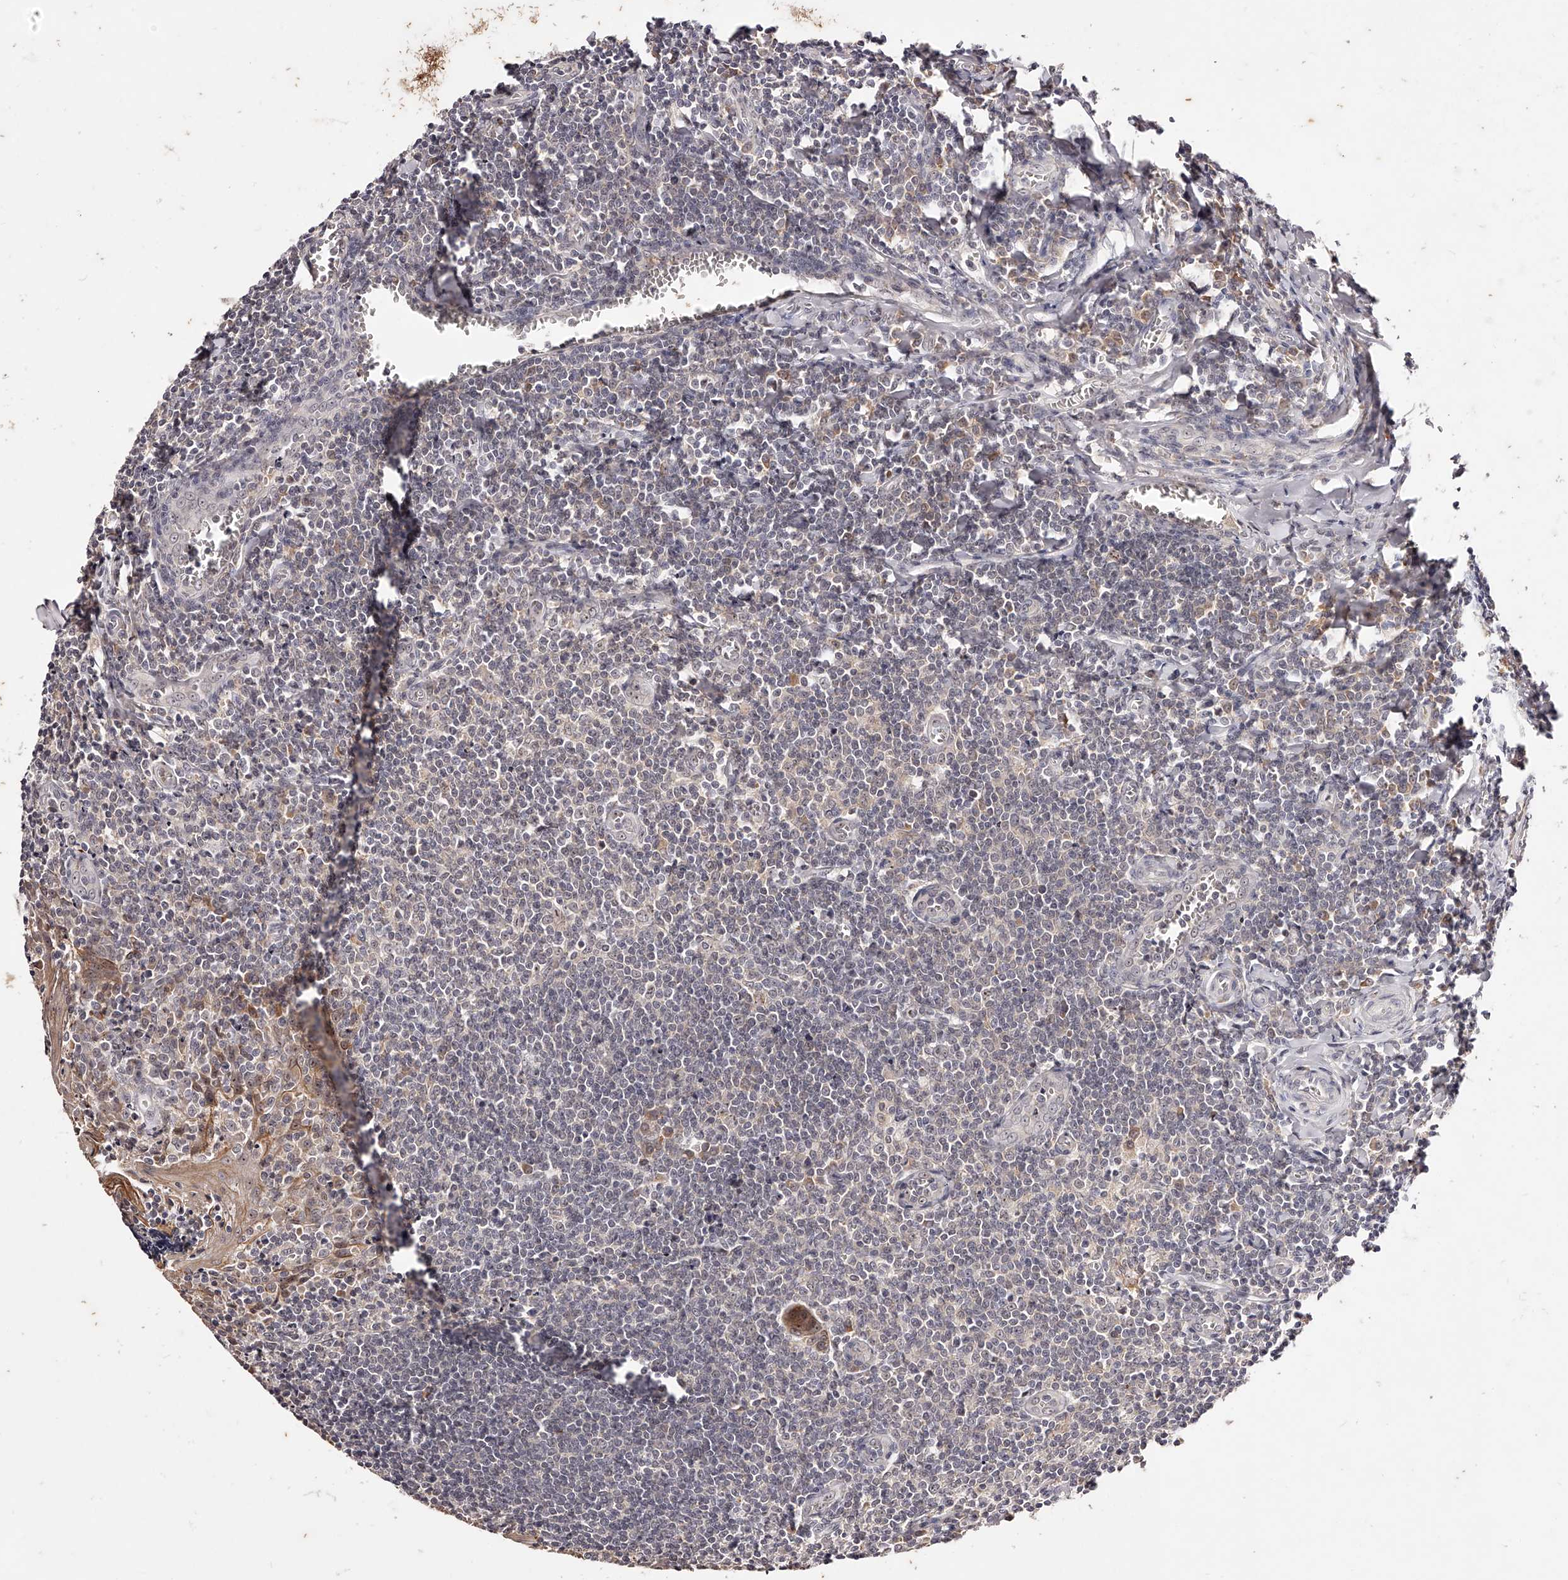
{"staining": {"intensity": "negative", "quantity": "none", "location": "none"}, "tissue": "tonsil", "cell_type": "Germinal center cells", "image_type": "normal", "snomed": [{"axis": "morphology", "description": "Normal tissue, NOS"}, {"axis": "topography", "description": "Tonsil"}], "caption": "Immunohistochemistry image of unremarkable tonsil stained for a protein (brown), which demonstrates no staining in germinal center cells.", "gene": "PHACTR1", "patient": {"sex": "male", "age": 27}}